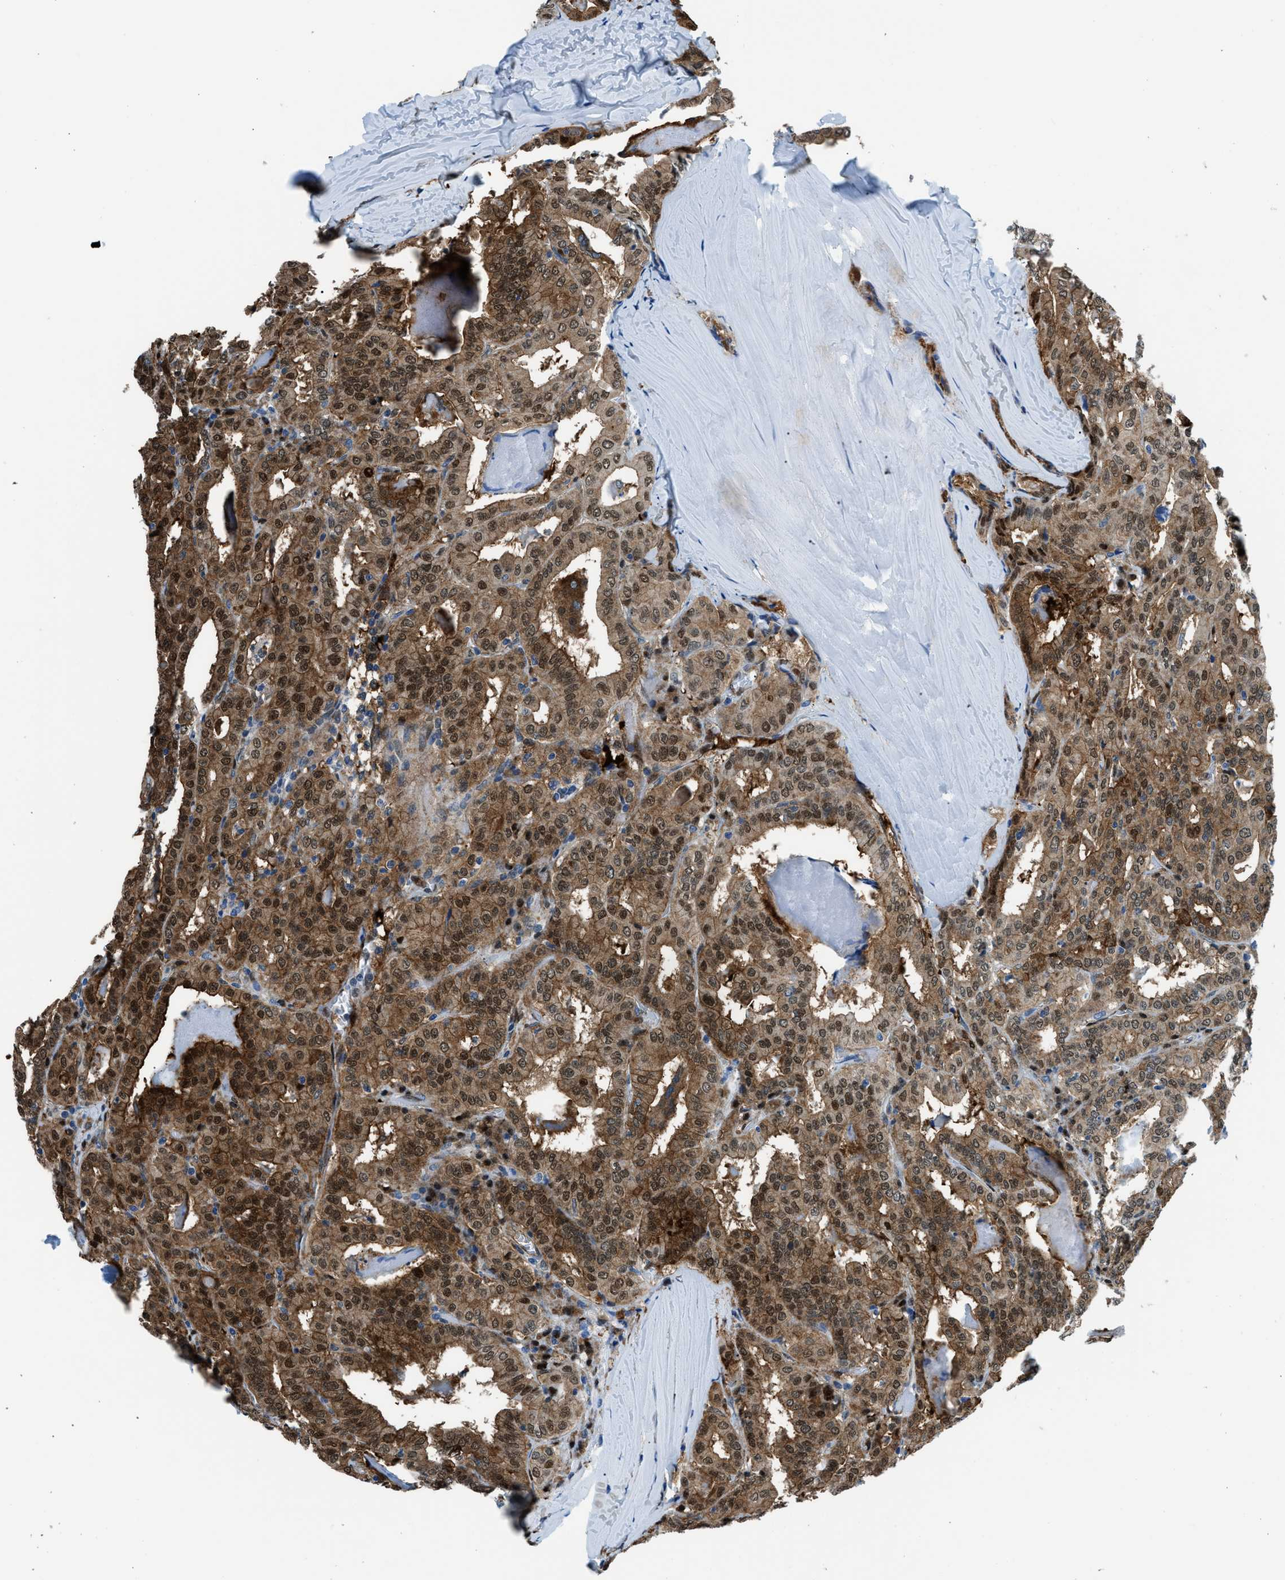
{"staining": {"intensity": "moderate", "quantity": ">75%", "location": "cytoplasmic/membranous,nuclear"}, "tissue": "thyroid cancer", "cell_type": "Tumor cells", "image_type": "cancer", "snomed": [{"axis": "morphology", "description": "Papillary adenocarcinoma, NOS"}, {"axis": "topography", "description": "Thyroid gland"}], "caption": "Thyroid cancer (papillary adenocarcinoma) stained for a protein (brown) shows moderate cytoplasmic/membranous and nuclear positive positivity in approximately >75% of tumor cells.", "gene": "YWHAE", "patient": {"sex": "female", "age": 42}}